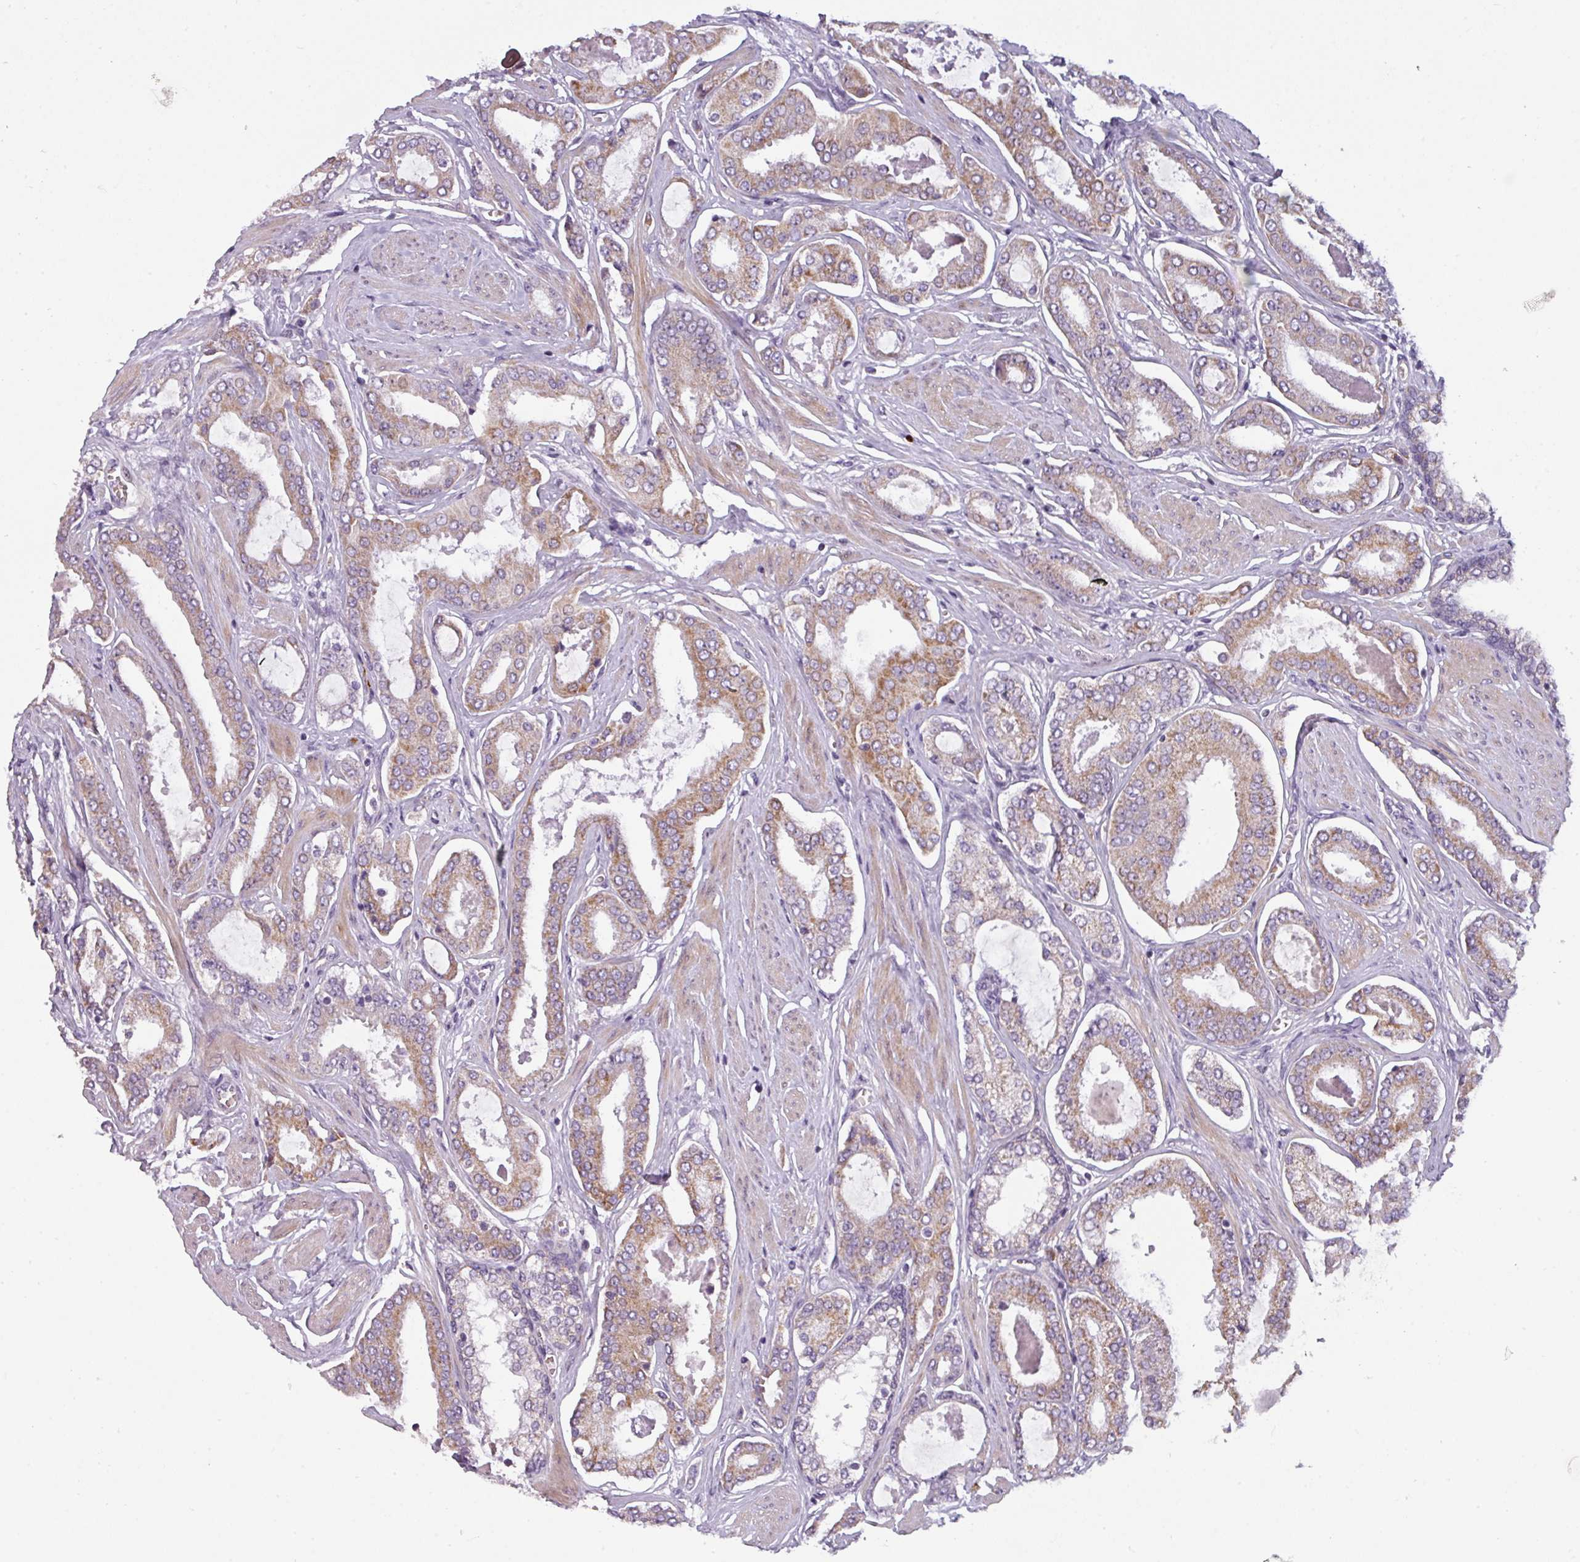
{"staining": {"intensity": "moderate", "quantity": "25%-75%", "location": "cytoplasmic/membranous"}, "tissue": "prostate cancer", "cell_type": "Tumor cells", "image_type": "cancer", "snomed": [{"axis": "morphology", "description": "Adenocarcinoma, Low grade"}, {"axis": "topography", "description": "Prostate"}], "caption": "Immunohistochemical staining of low-grade adenocarcinoma (prostate) demonstrates moderate cytoplasmic/membranous protein staining in about 25%-75% of tumor cells.", "gene": "C2orf68", "patient": {"sex": "male", "age": 42}}